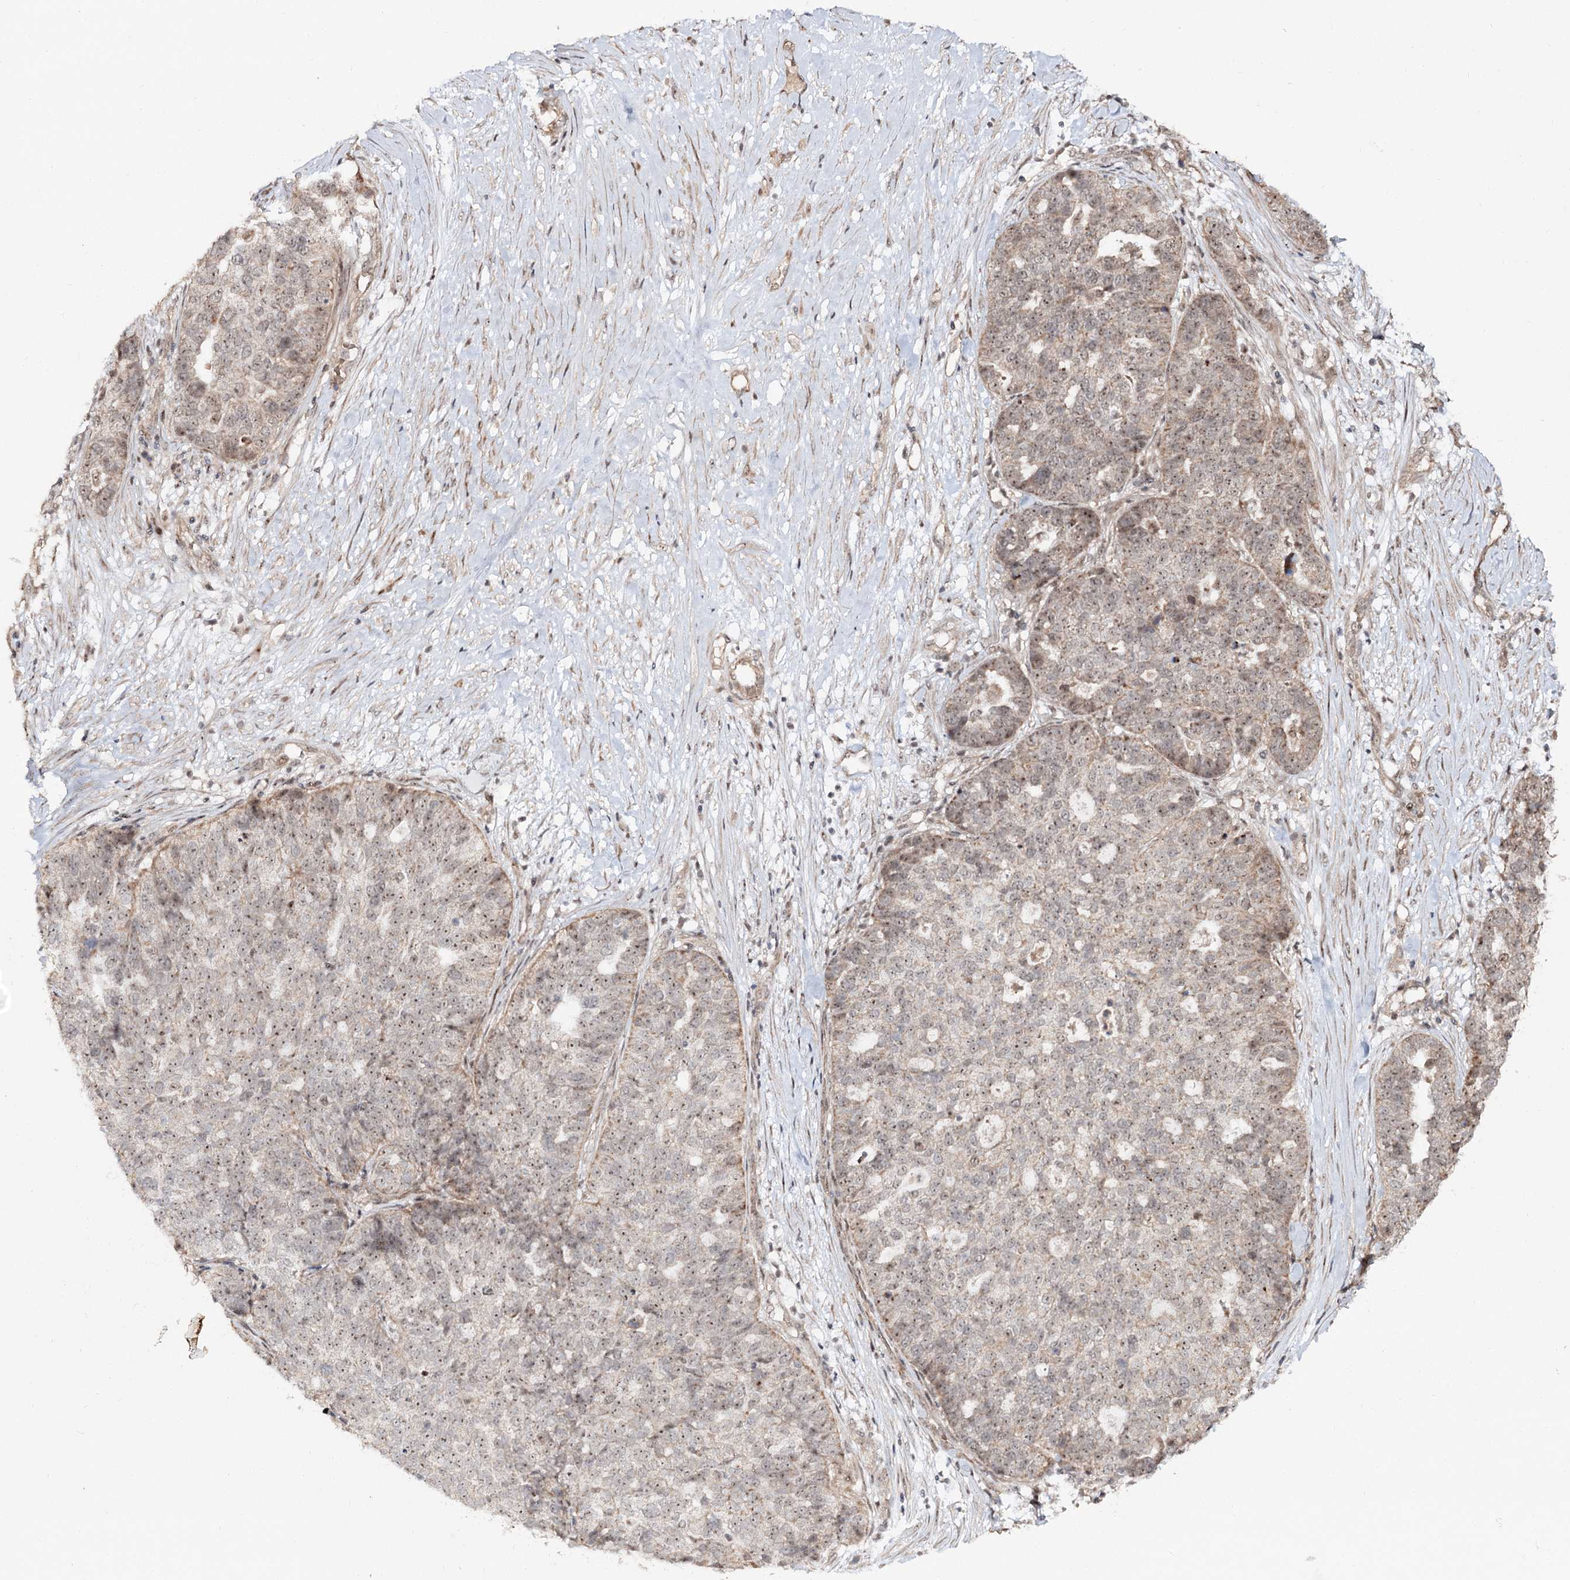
{"staining": {"intensity": "weak", "quantity": ">75%", "location": "cytoplasmic/membranous,nuclear"}, "tissue": "ovarian cancer", "cell_type": "Tumor cells", "image_type": "cancer", "snomed": [{"axis": "morphology", "description": "Cystadenocarcinoma, serous, NOS"}, {"axis": "topography", "description": "Ovary"}], "caption": "DAB (3,3'-diaminobenzidine) immunohistochemical staining of human ovarian serous cystadenocarcinoma displays weak cytoplasmic/membranous and nuclear protein staining in about >75% of tumor cells.", "gene": "RRP9", "patient": {"sex": "female", "age": 59}}